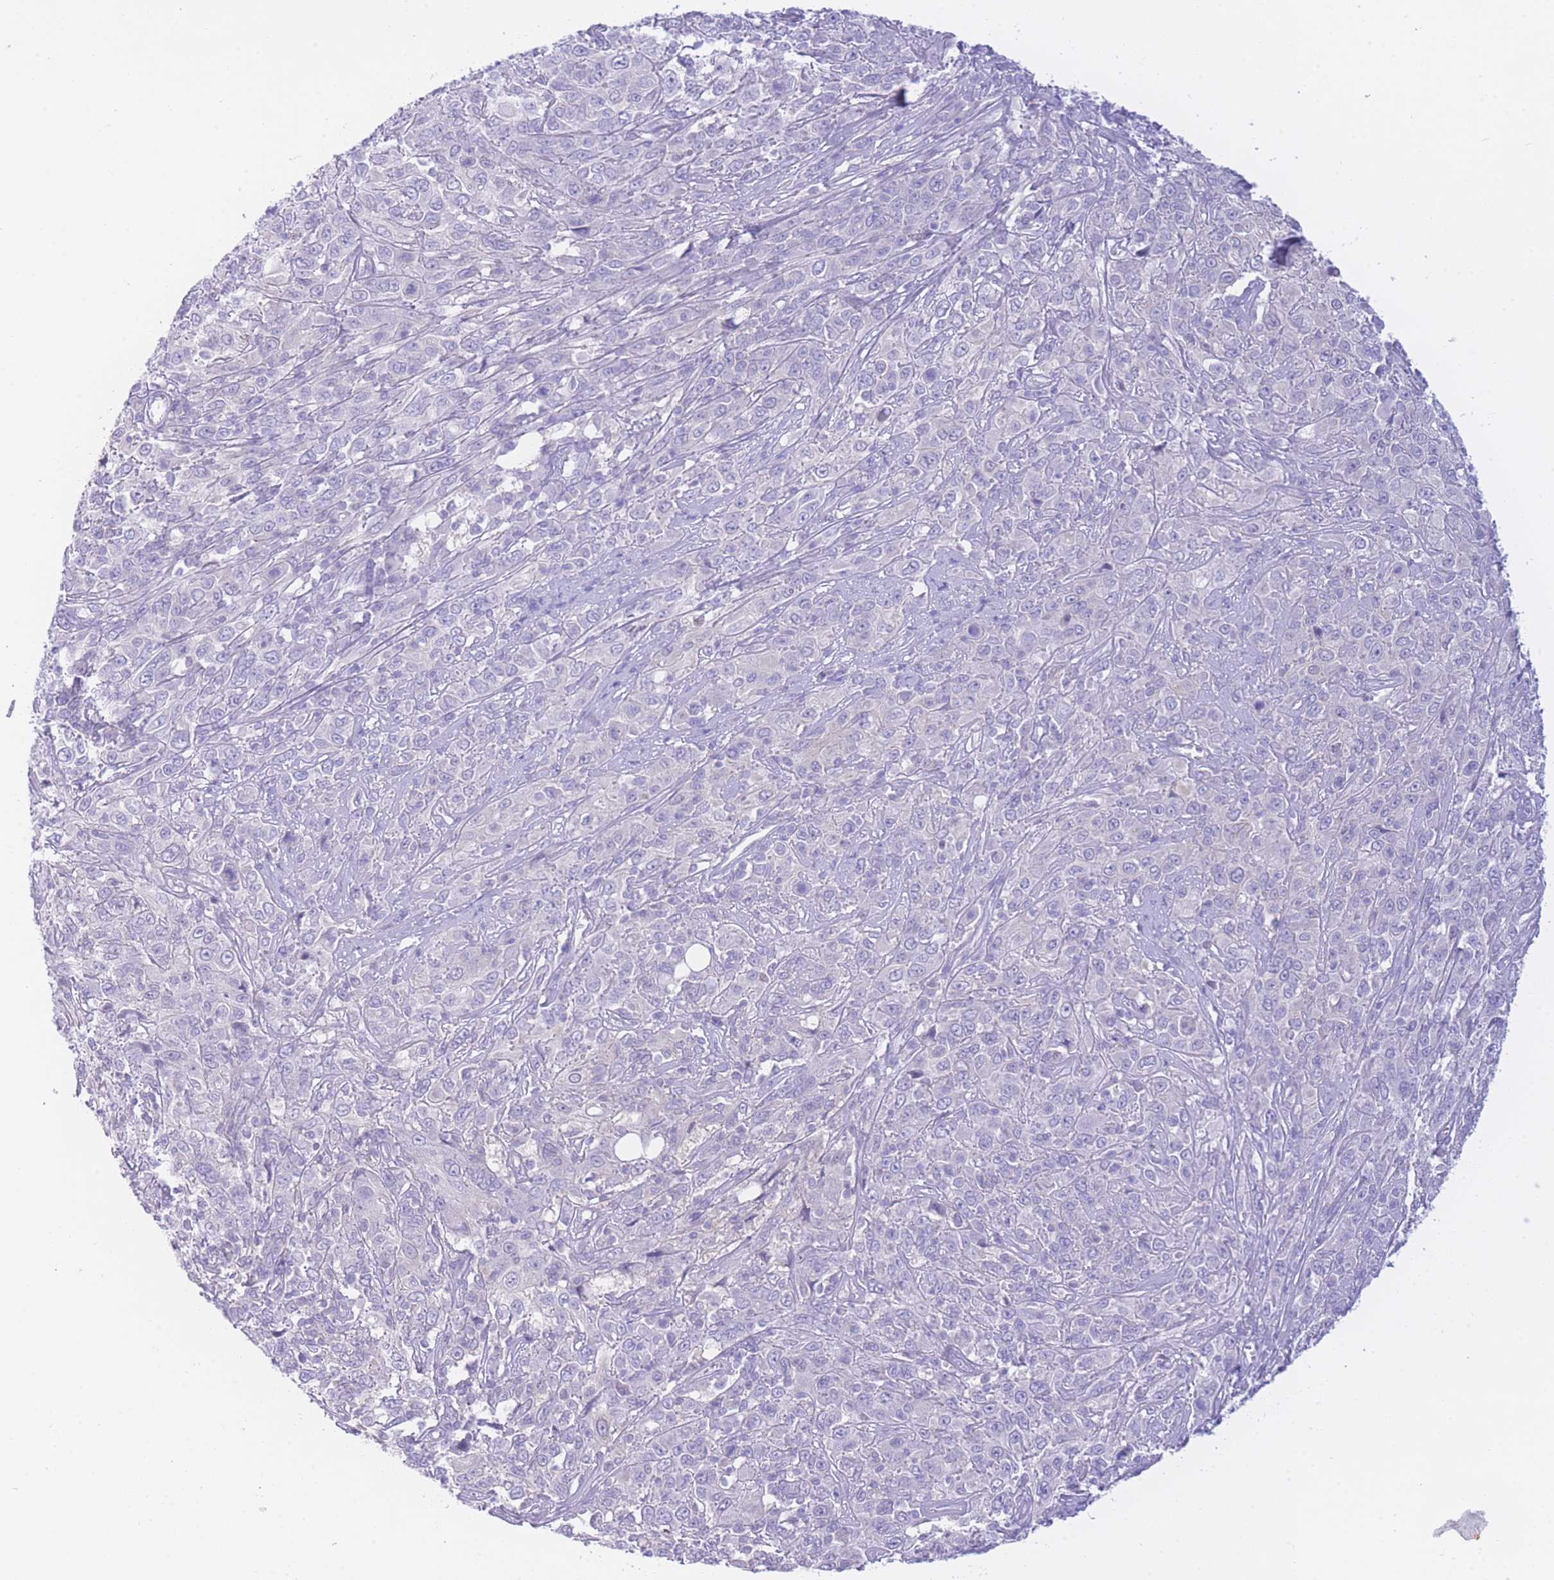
{"staining": {"intensity": "negative", "quantity": "none", "location": "none"}, "tissue": "cervical cancer", "cell_type": "Tumor cells", "image_type": "cancer", "snomed": [{"axis": "morphology", "description": "Squamous cell carcinoma, NOS"}, {"axis": "topography", "description": "Cervix"}], "caption": "High power microscopy histopathology image of an immunohistochemistry (IHC) image of cervical cancer (squamous cell carcinoma), revealing no significant positivity in tumor cells.", "gene": "ZNF212", "patient": {"sex": "female", "age": 46}}